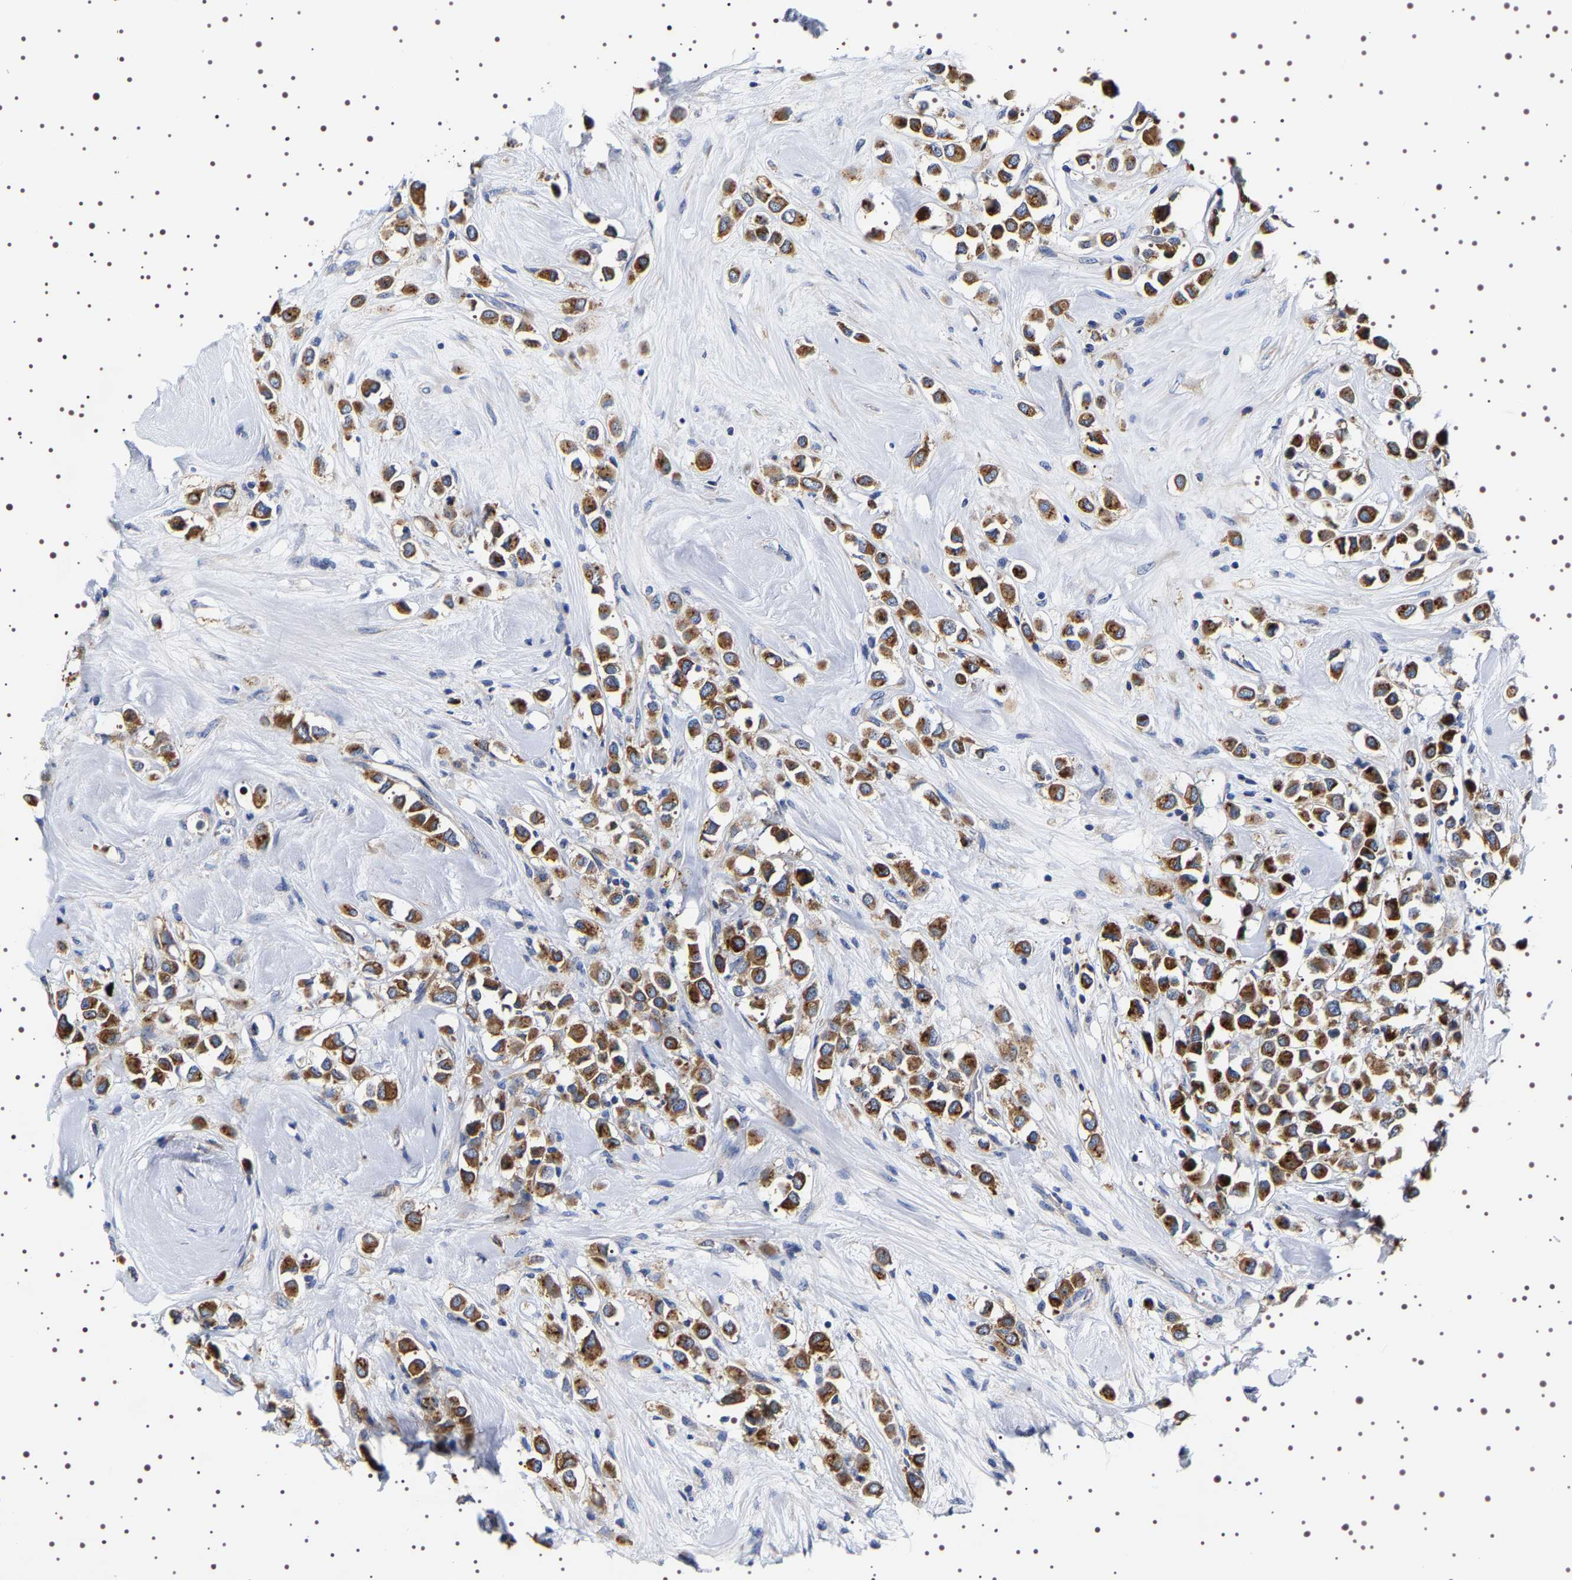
{"staining": {"intensity": "moderate", "quantity": ">75%", "location": "cytoplasmic/membranous"}, "tissue": "breast cancer", "cell_type": "Tumor cells", "image_type": "cancer", "snomed": [{"axis": "morphology", "description": "Duct carcinoma"}, {"axis": "topography", "description": "Breast"}], "caption": "Breast cancer (infiltrating ductal carcinoma) stained for a protein (brown) displays moderate cytoplasmic/membranous positive staining in approximately >75% of tumor cells.", "gene": "SQLE", "patient": {"sex": "female", "age": 61}}